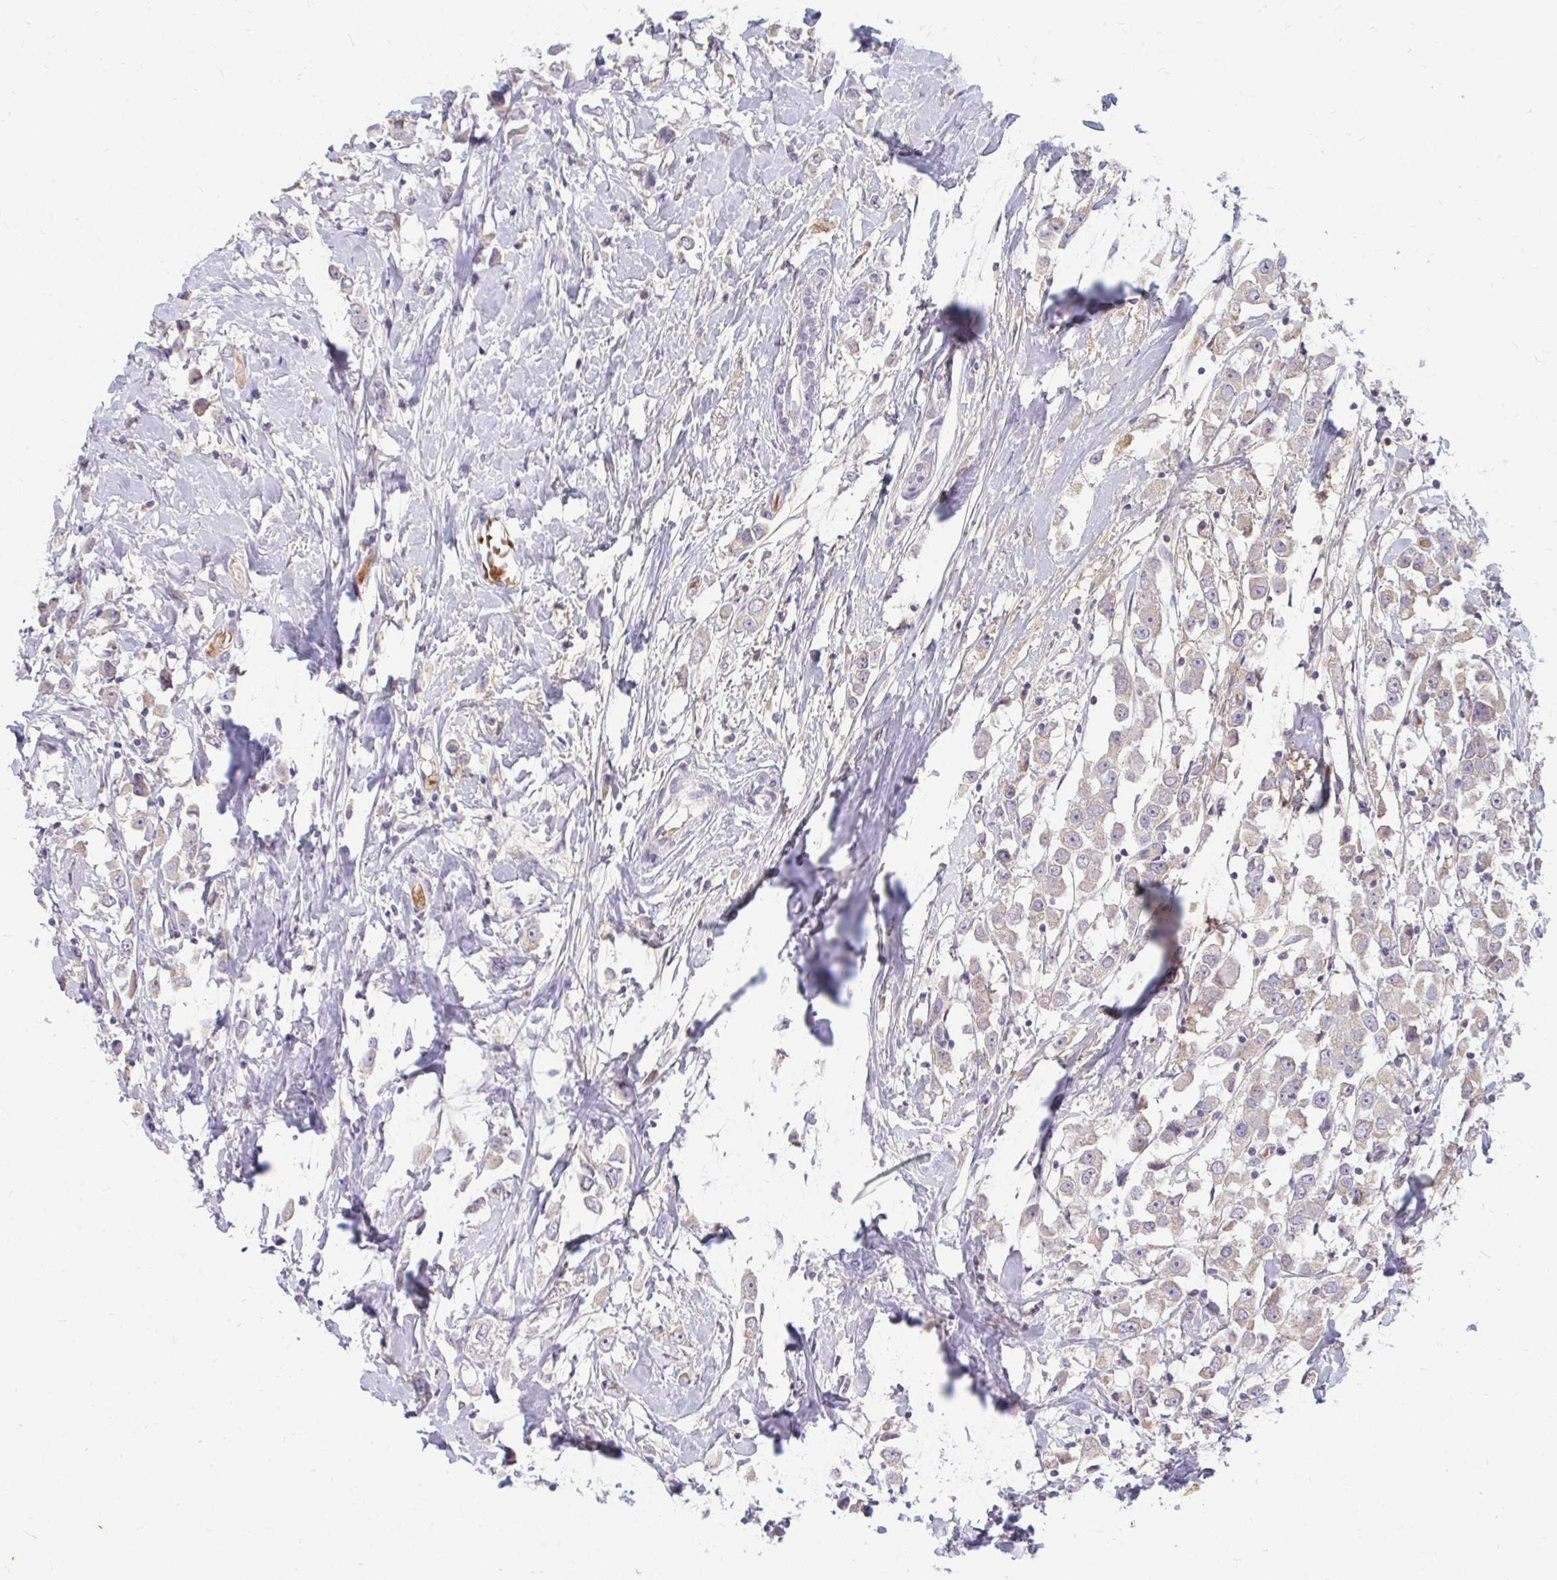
{"staining": {"intensity": "weak", "quantity": ">75%", "location": "cytoplasmic/membranous"}, "tissue": "breast cancer", "cell_type": "Tumor cells", "image_type": "cancer", "snomed": [{"axis": "morphology", "description": "Duct carcinoma"}, {"axis": "topography", "description": "Breast"}], "caption": "Tumor cells show weak cytoplasmic/membranous positivity in about >75% of cells in breast cancer (intraductal carcinoma).", "gene": "RAB33A", "patient": {"sex": "female", "age": 61}}